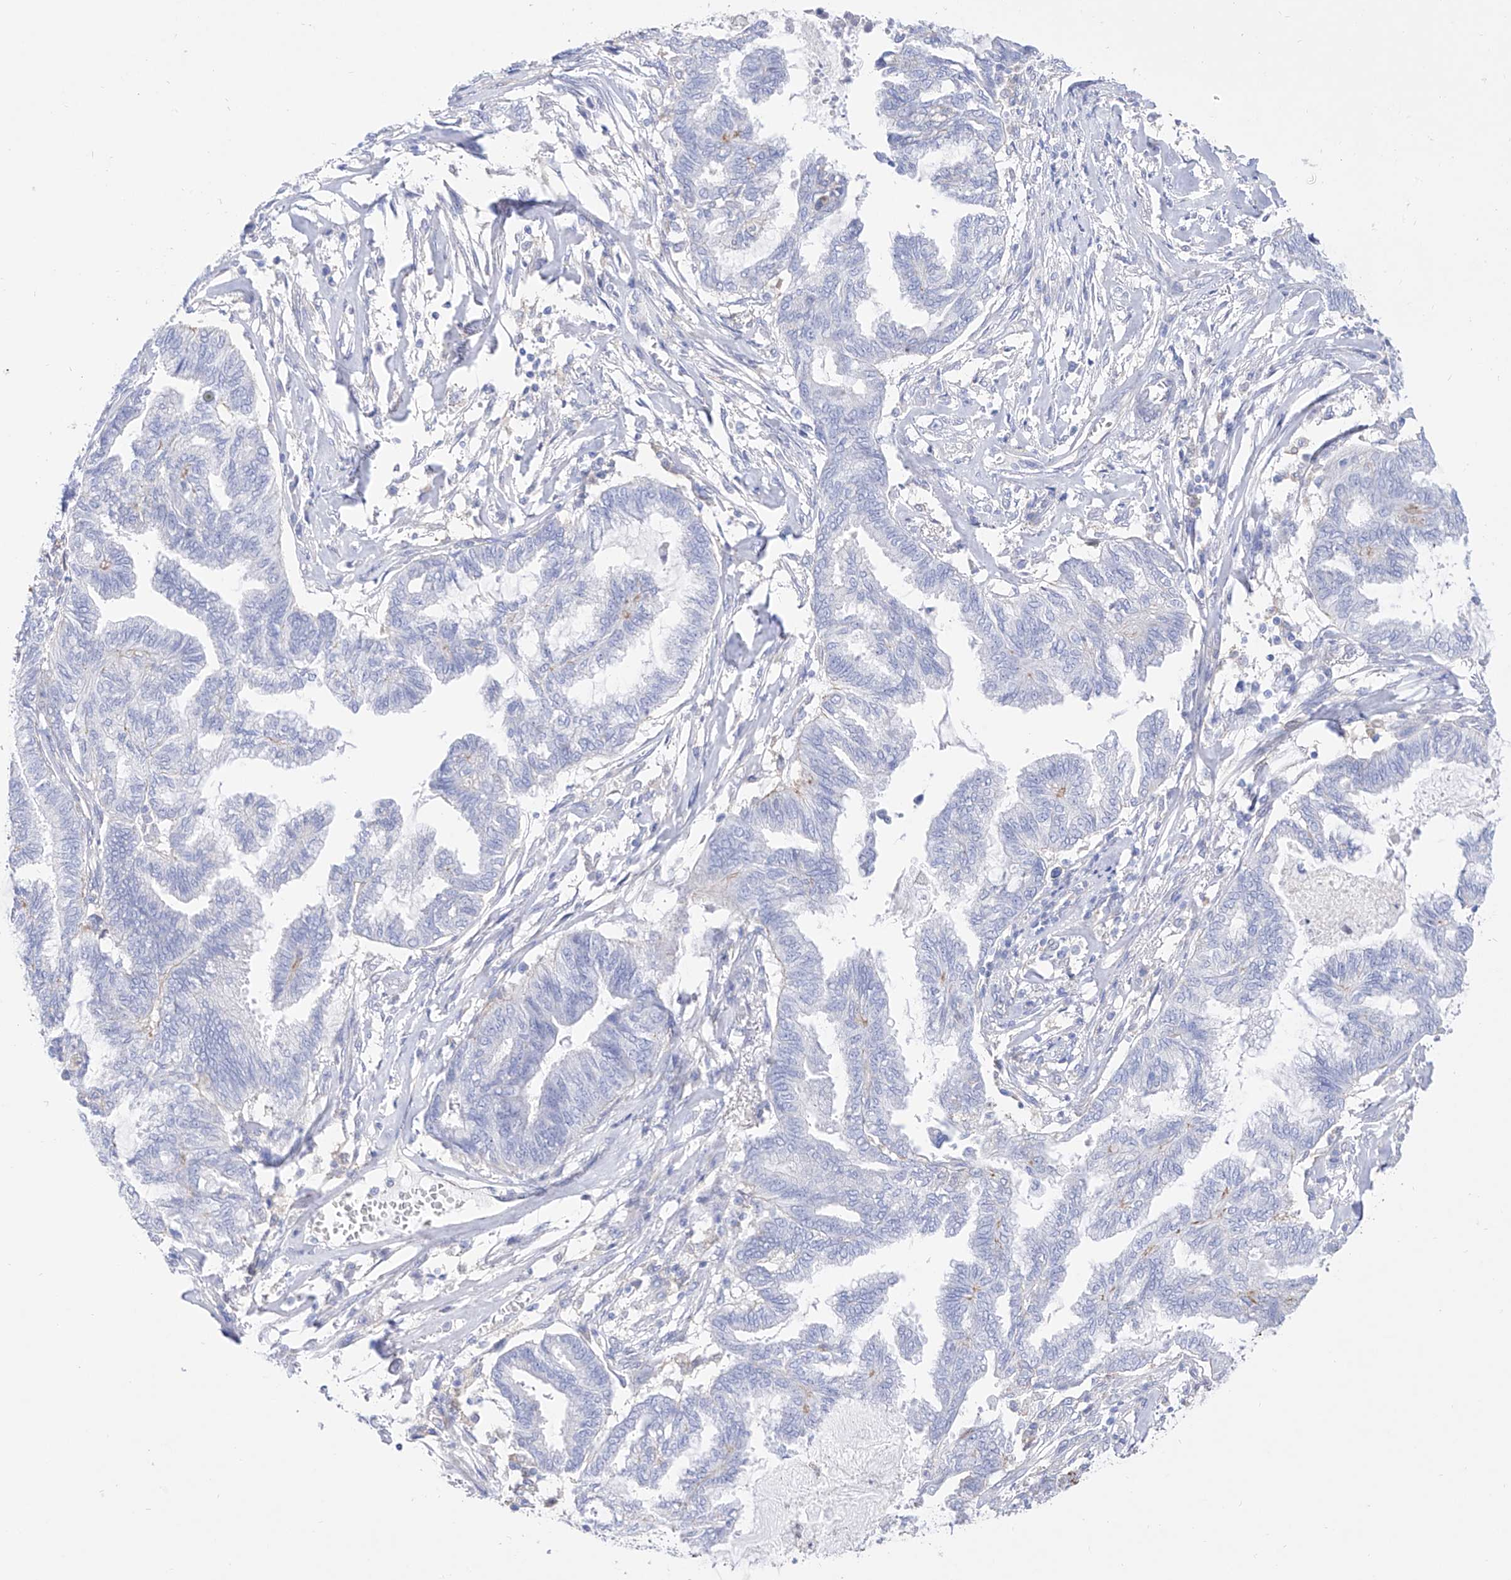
{"staining": {"intensity": "negative", "quantity": "none", "location": "none"}, "tissue": "endometrial cancer", "cell_type": "Tumor cells", "image_type": "cancer", "snomed": [{"axis": "morphology", "description": "Adenocarcinoma, NOS"}, {"axis": "topography", "description": "Endometrium"}], "caption": "Immunohistochemistry micrograph of human endometrial cancer (adenocarcinoma) stained for a protein (brown), which demonstrates no expression in tumor cells.", "gene": "ZNF653", "patient": {"sex": "female", "age": 86}}